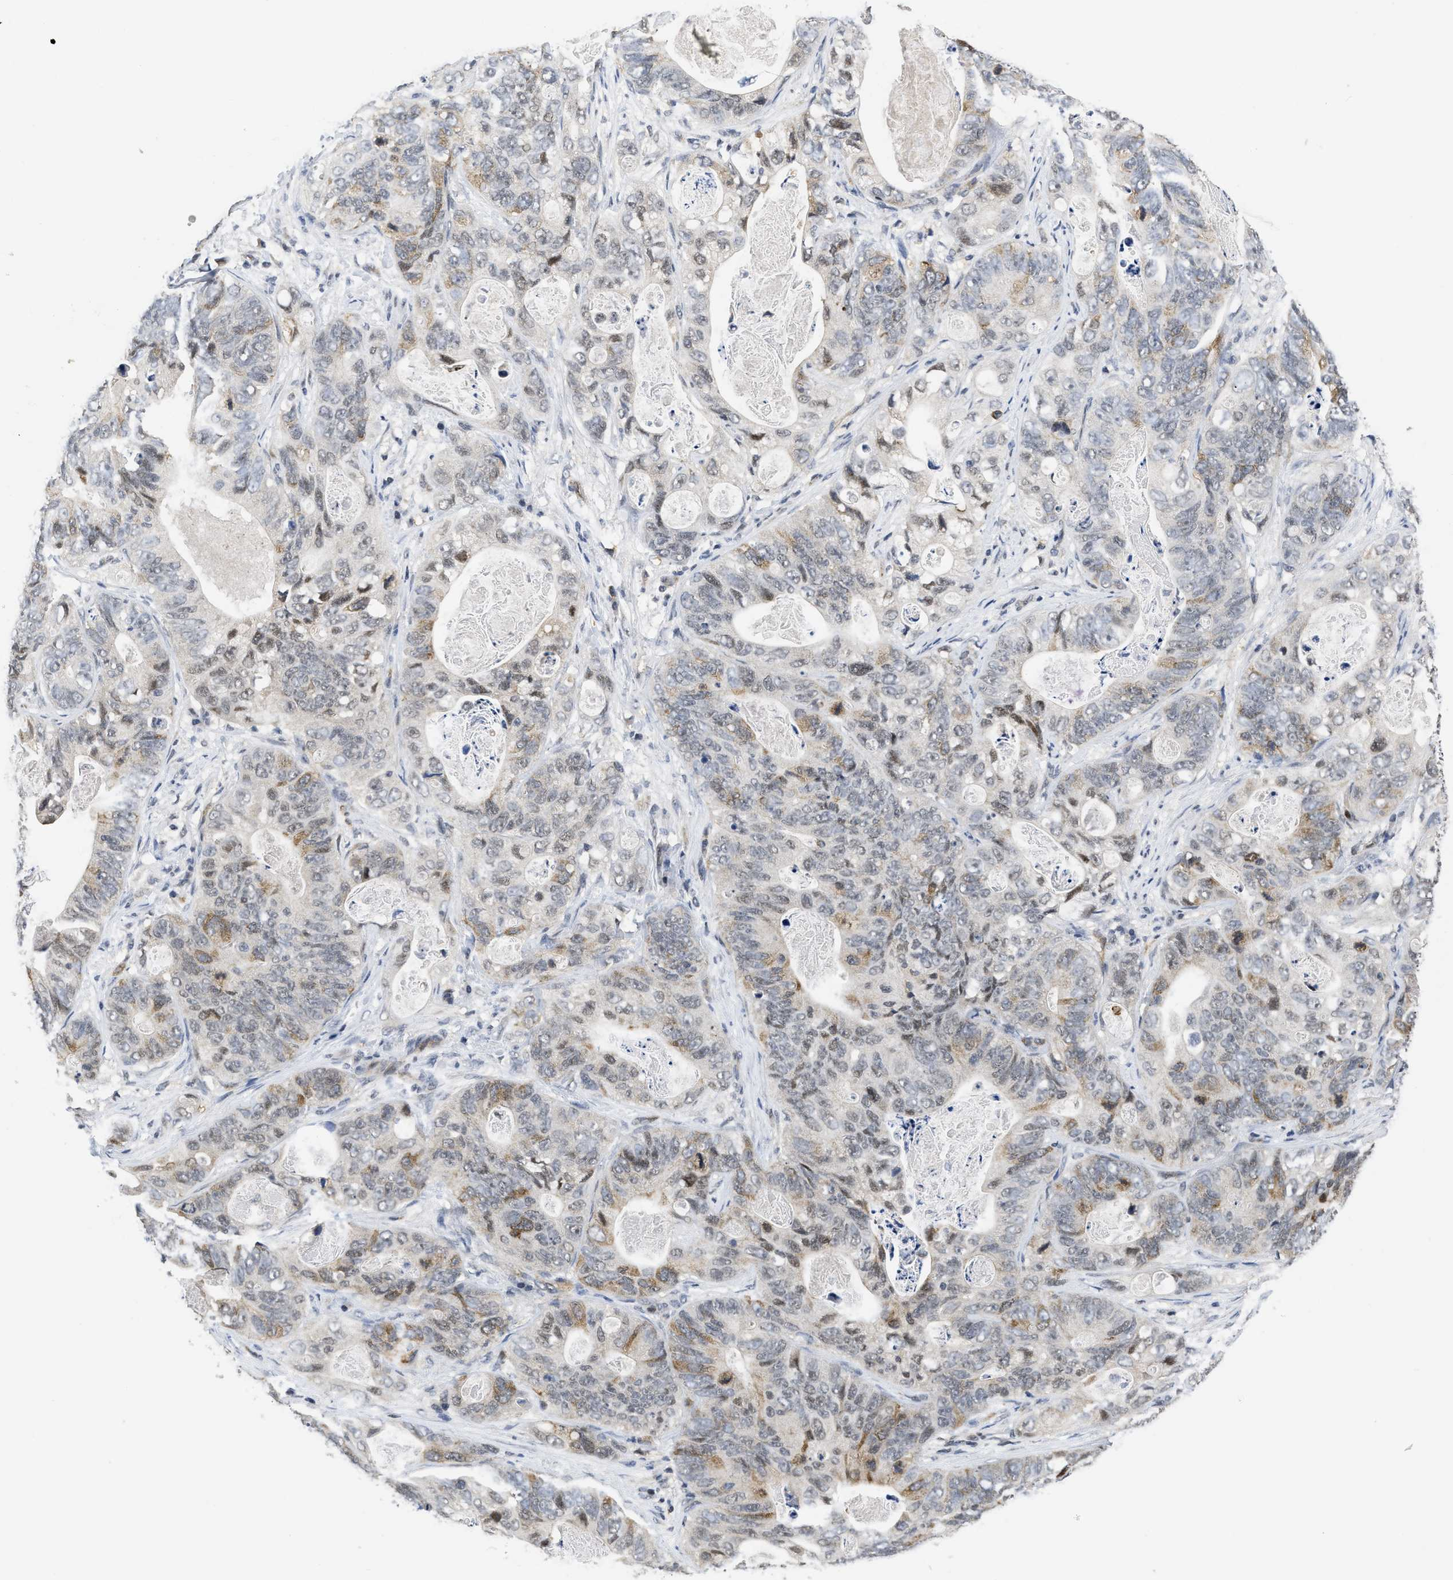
{"staining": {"intensity": "moderate", "quantity": "<25%", "location": "cytoplasmic/membranous,nuclear"}, "tissue": "stomach cancer", "cell_type": "Tumor cells", "image_type": "cancer", "snomed": [{"axis": "morphology", "description": "Adenocarcinoma, NOS"}, {"axis": "topography", "description": "Stomach"}], "caption": "Immunohistochemistry histopathology image of neoplastic tissue: human stomach cancer stained using immunohistochemistry displays low levels of moderate protein expression localized specifically in the cytoplasmic/membranous and nuclear of tumor cells, appearing as a cytoplasmic/membranous and nuclear brown color.", "gene": "HIF1A", "patient": {"sex": "female", "age": 89}}